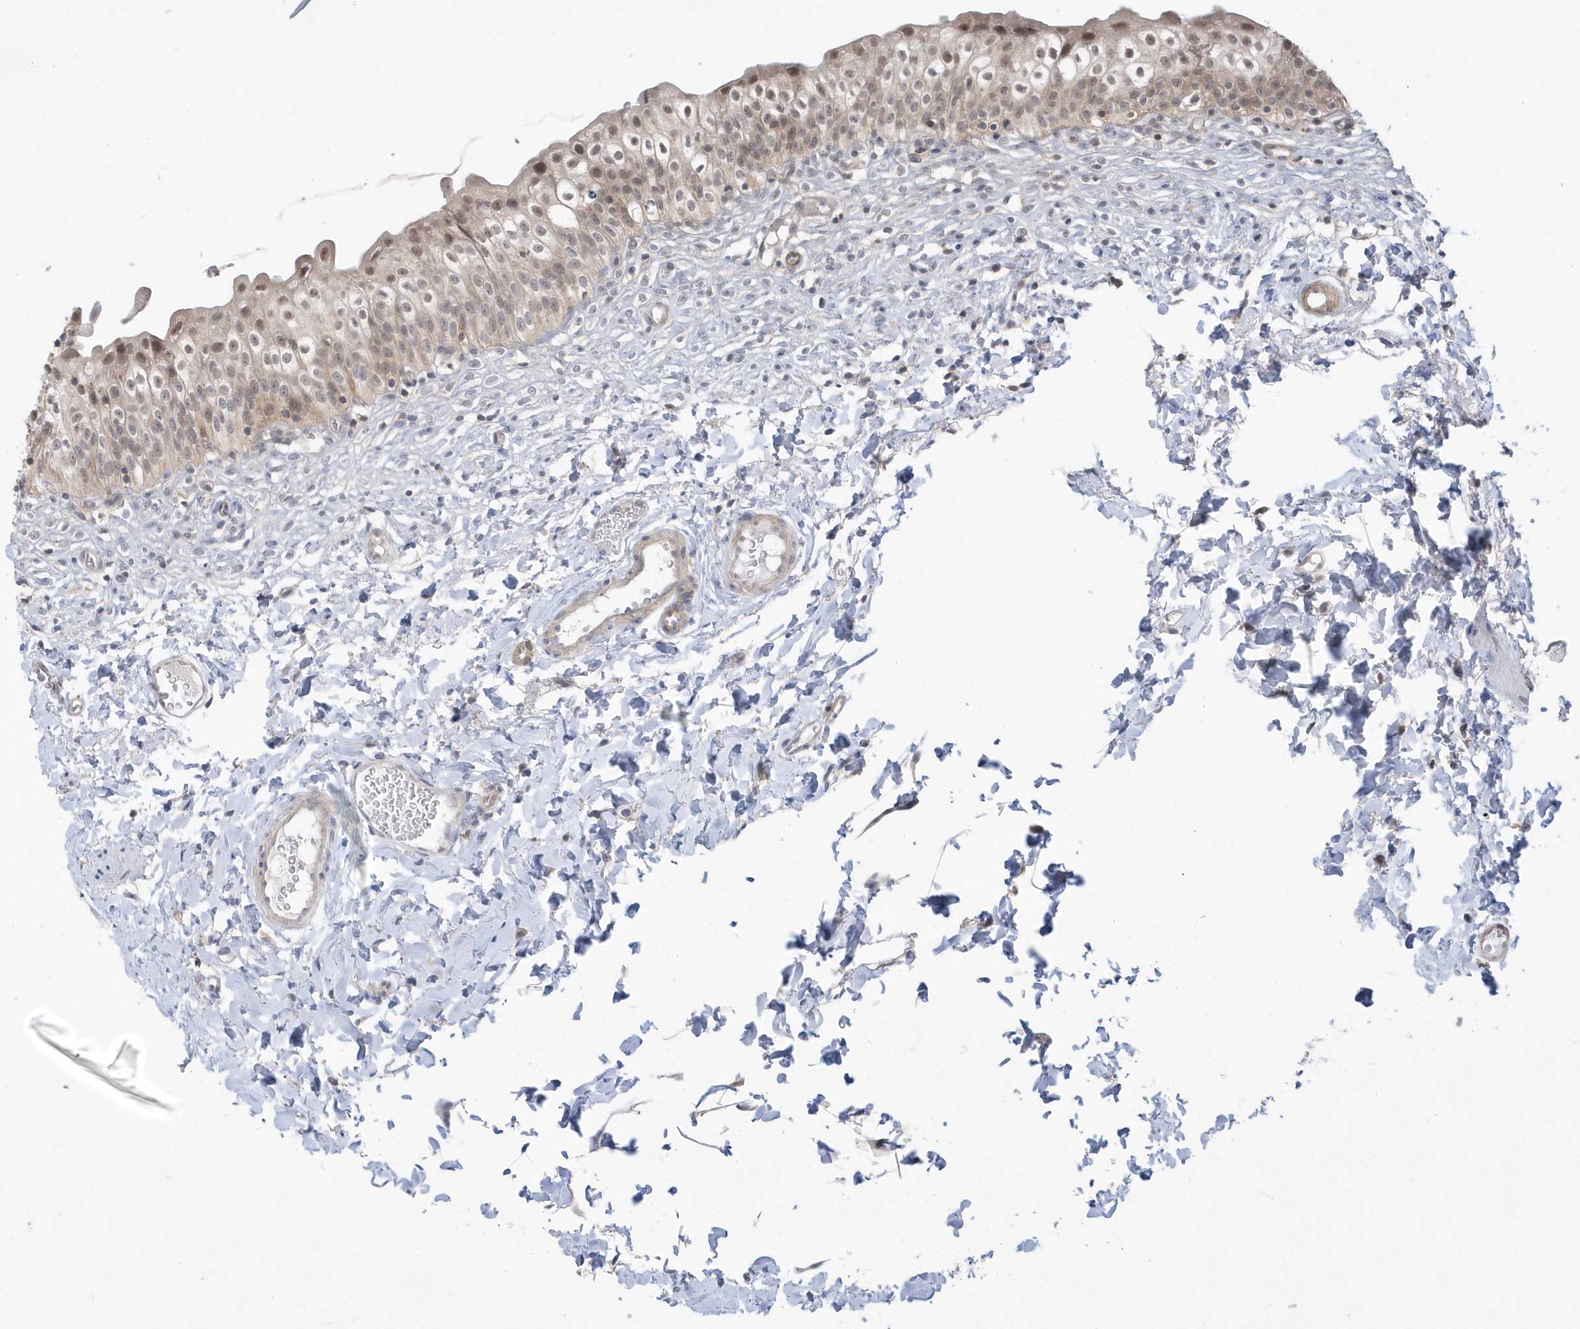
{"staining": {"intensity": "weak", "quantity": "25%-75%", "location": "cytoplasmic/membranous,nuclear"}, "tissue": "urinary bladder", "cell_type": "Urothelial cells", "image_type": "normal", "snomed": [{"axis": "morphology", "description": "Normal tissue, NOS"}, {"axis": "topography", "description": "Urinary bladder"}], "caption": "Immunohistochemistry image of benign human urinary bladder stained for a protein (brown), which exhibits low levels of weak cytoplasmic/membranous,nuclear positivity in about 25%-75% of urothelial cells.", "gene": "CRIP3", "patient": {"sex": "male", "age": 55}}